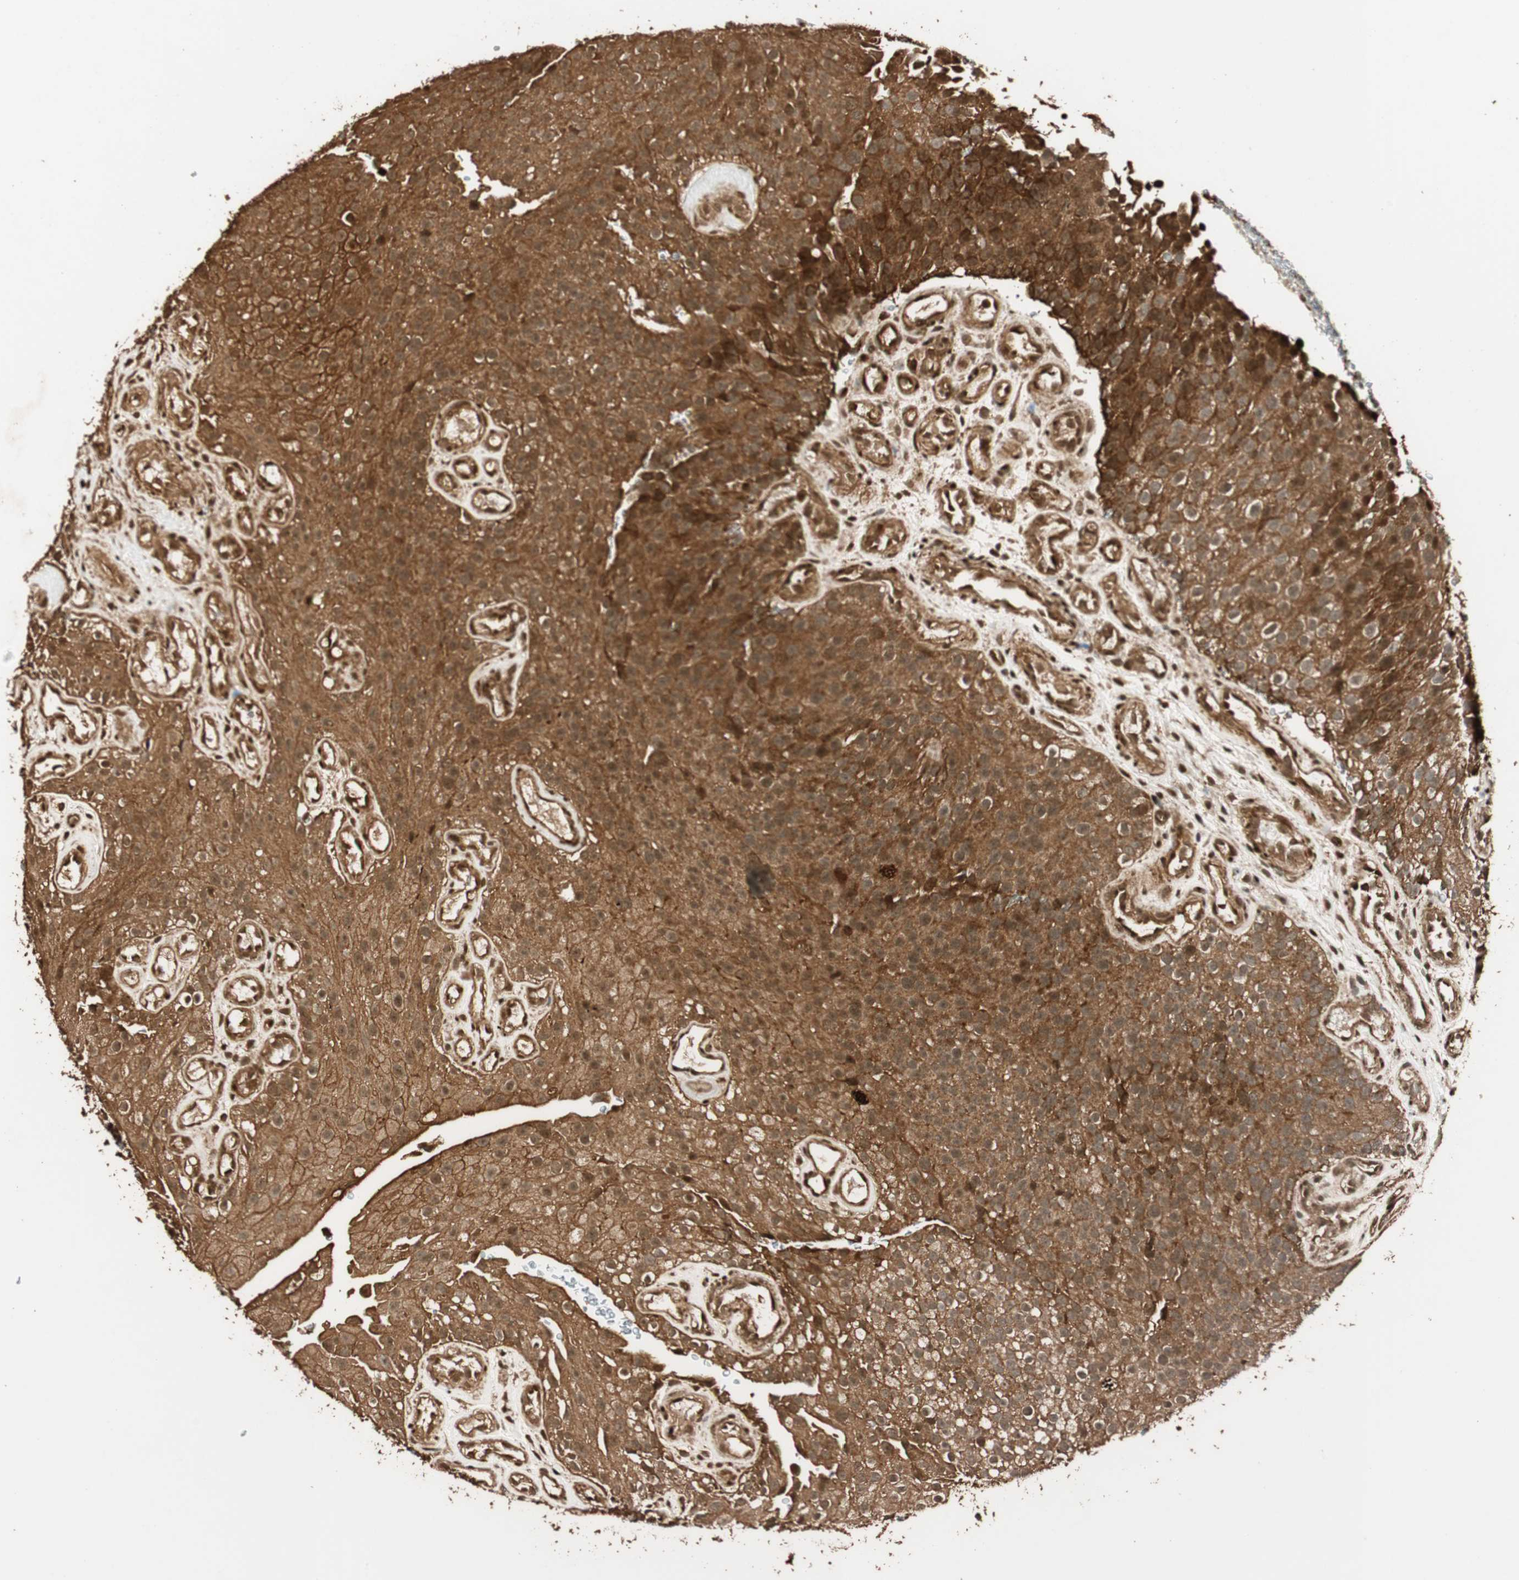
{"staining": {"intensity": "moderate", "quantity": ">75%", "location": "cytoplasmic/membranous"}, "tissue": "urothelial cancer", "cell_type": "Tumor cells", "image_type": "cancer", "snomed": [{"axis": "morphology", "description": "Urothelial carcinoma, Low grade"}, {"axis": "topography", "description": "Urinary bladder"}], "caption": "Low-grade urothelial carcinoma was stained to show a protein in brown. There is medium levels of moderate cytoplasmic/membranous expression in approximately >75% of tumor cells. (DAB (3,3'-diaminobenzidine) IHC with brightfield microscopy, high magnification).", "gene": "ALKBH5", "patient": {"sex": "male", "age": 78}}